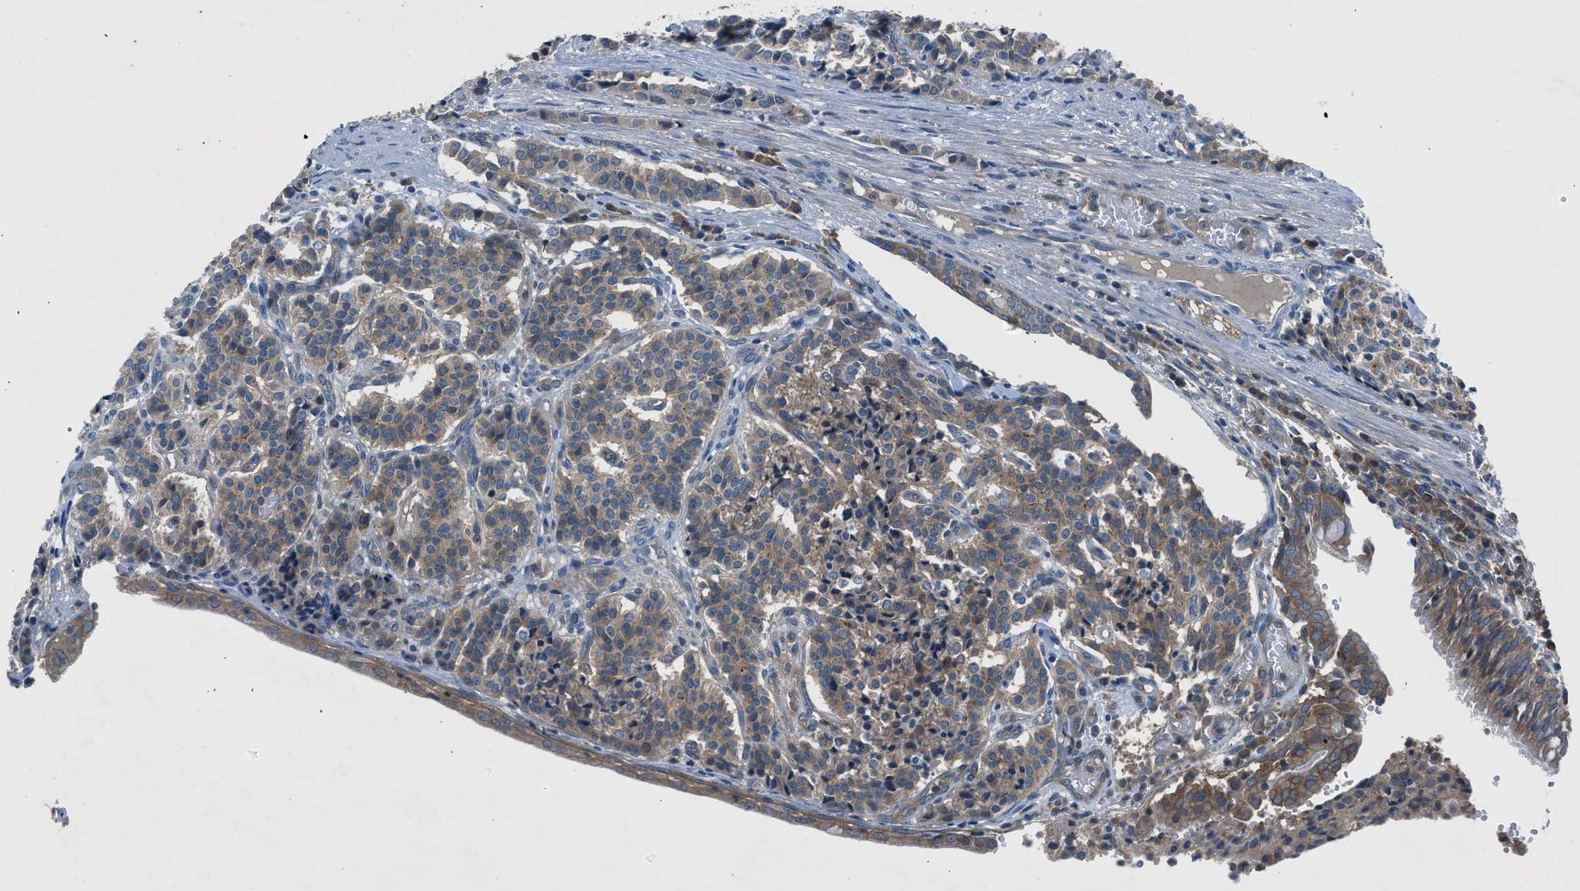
{"staining": {"intensity": "moderate", "quantity": ">75%", "location": "cytoplasmic/membranous"}, "tissue": "carcinoid", "cell_type": "Tumor cells", "image_type": "cancer", "snomed": [{"axis": "morphology", "description": "Carcinoid, malignant, NOS"}, {"axis": "topography", "description": "Lung"}], "caption": "Protein expression analysis of malignant carcinoid shows moderate cytoplasmic/membranous positivity in approximately >75% of tumor cells.", "gene": "BMP1", "patient": {"sex": "male", "age": 30}}